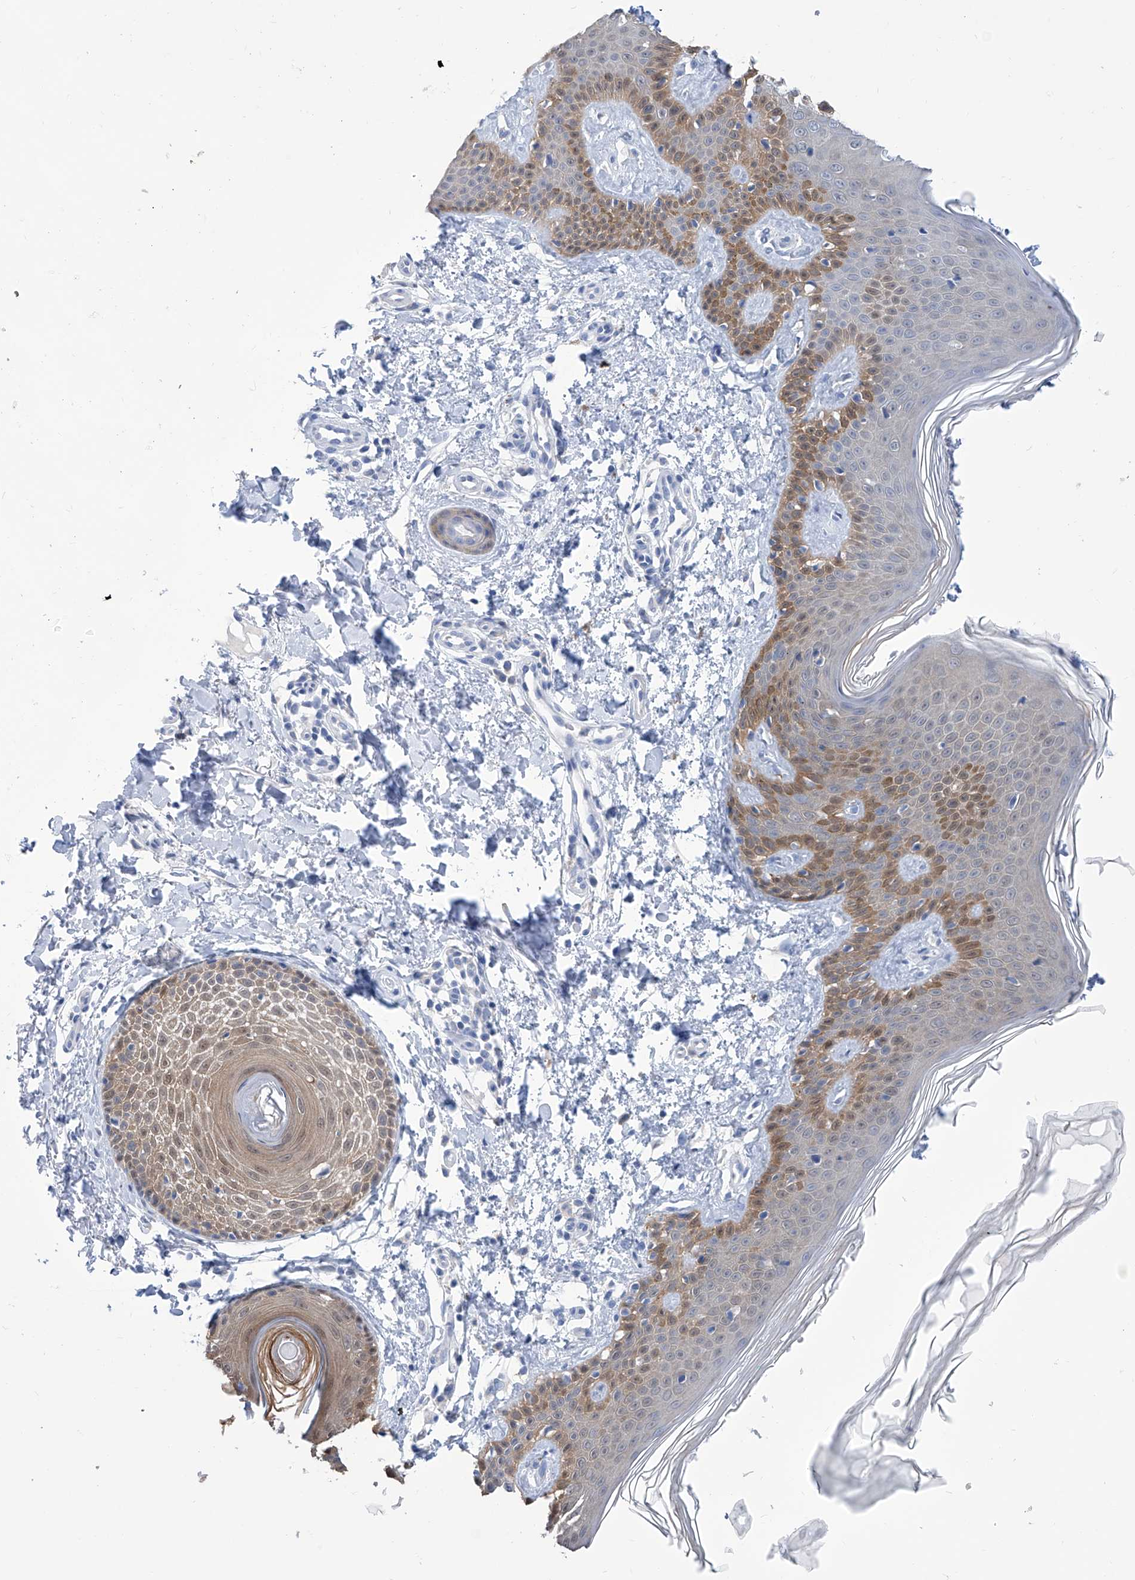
{"staining": {"intensity": "negative", "quantity": "none", "location": "none"}, "tissue": "skin", "cell_type": "Fibroblasts", "image_type": "normal", "snomed": [{"axis": "morphology", "description": "Normal tissue, NOS"}, {"axis": "topography", "description": "Skin"}], "caption": "The immunohistochemistry micrograph has no significant staining in fibroblasts of skin.", "gene": "IMPA2", "patient": {"sex": "male", "age": 37}}